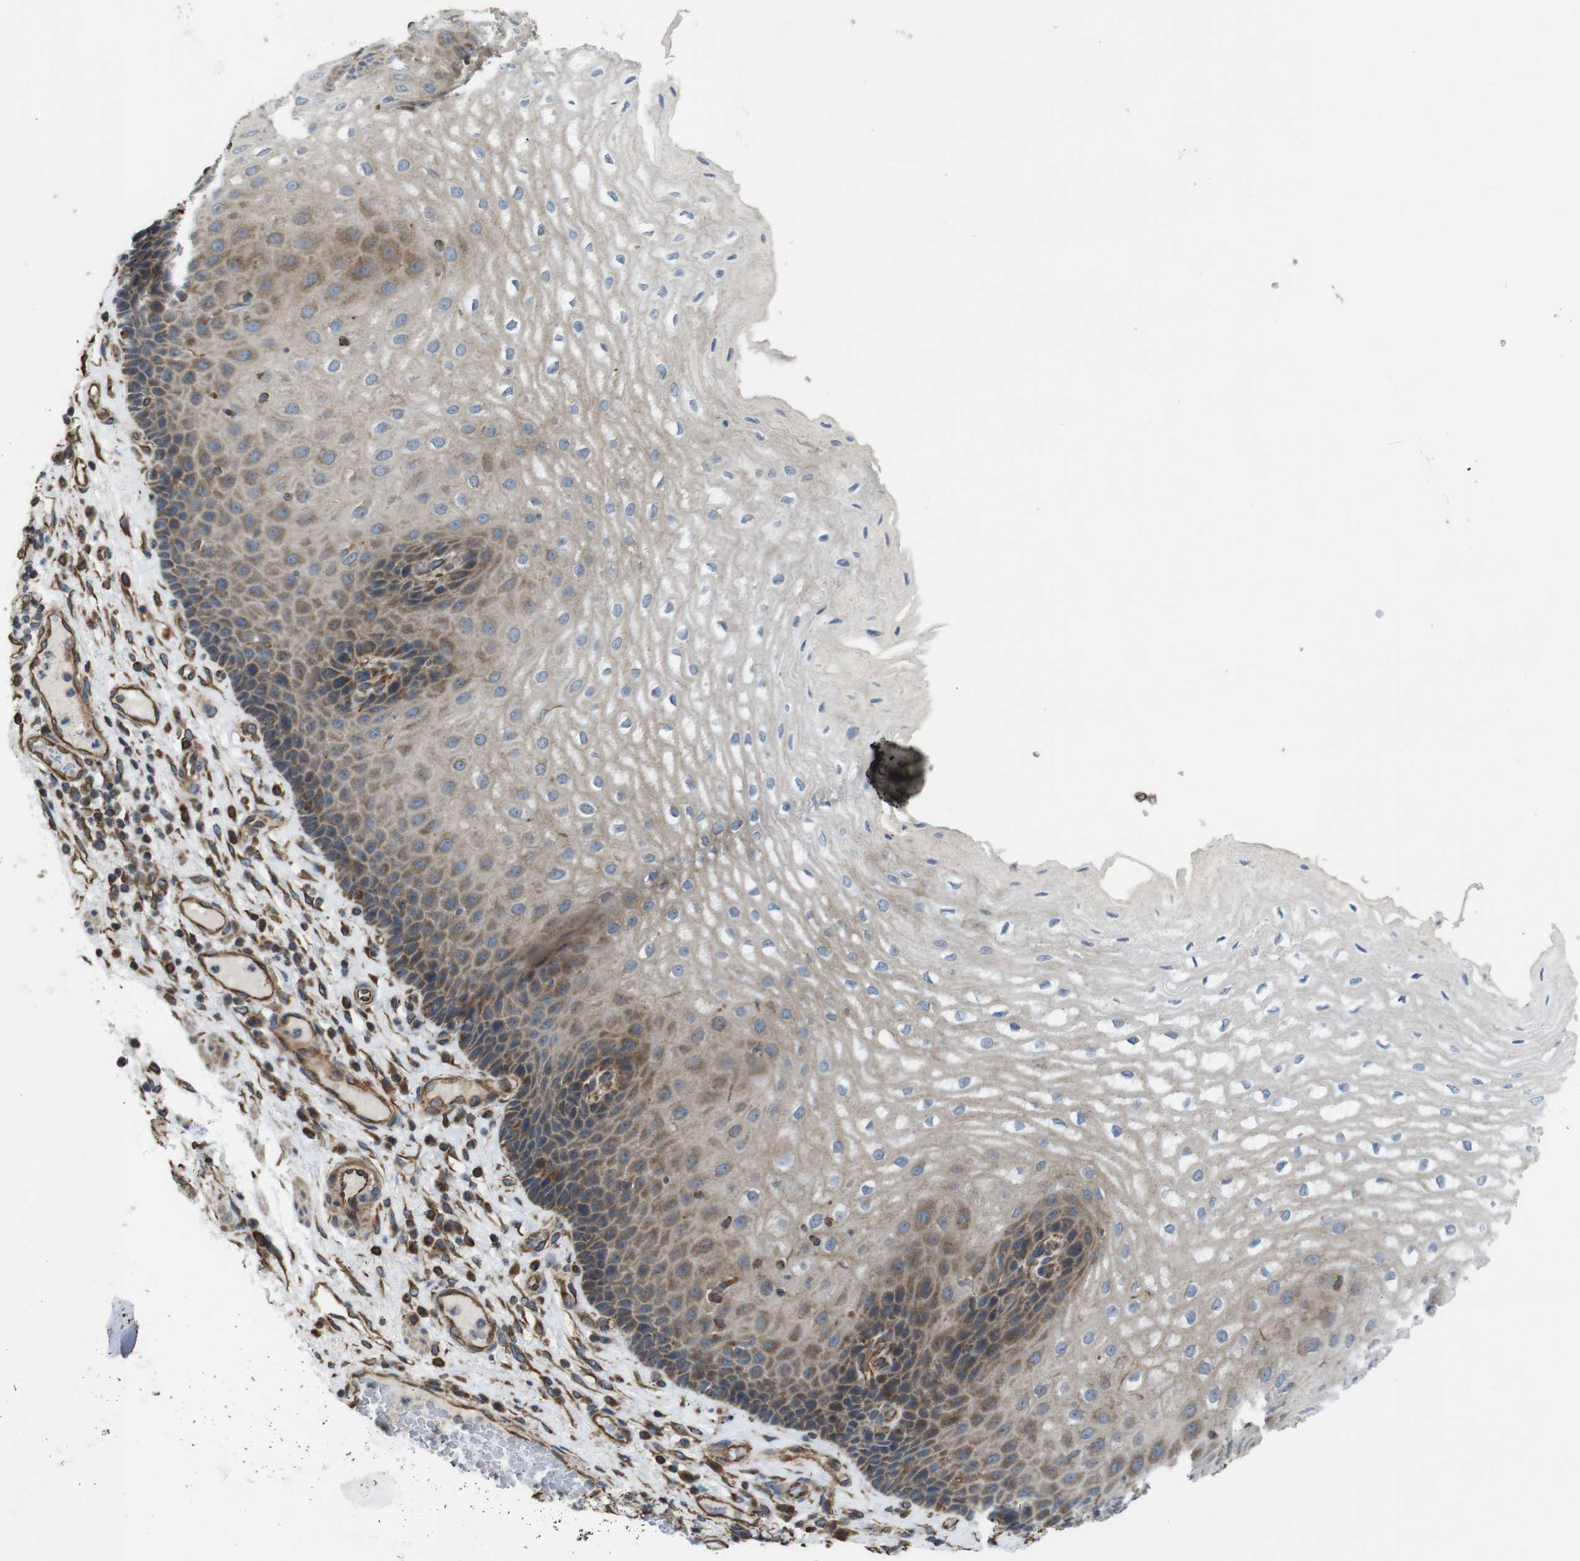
{"staining": {"intensity": "moderate", "quantity": "25%-75%", "location": "cytoplasmic/membranous"}, "tissue": "esophagus", "cell_type": "Squamous epithelial cells", "image_type": "normal", "snomed": [{"axis": "morphology", "description": "Normal tissue, NOS"}, {"axis": "topography", "description": "Esophagus"}], "caption": "Esophagus stained with immunohistochemistry shows moderate cytoplasmic/membranous staining in approximately 25%-75% of squamous epithelial cells.", "gene": "POMK", "patient": {"sex": "male", "age": 54}}